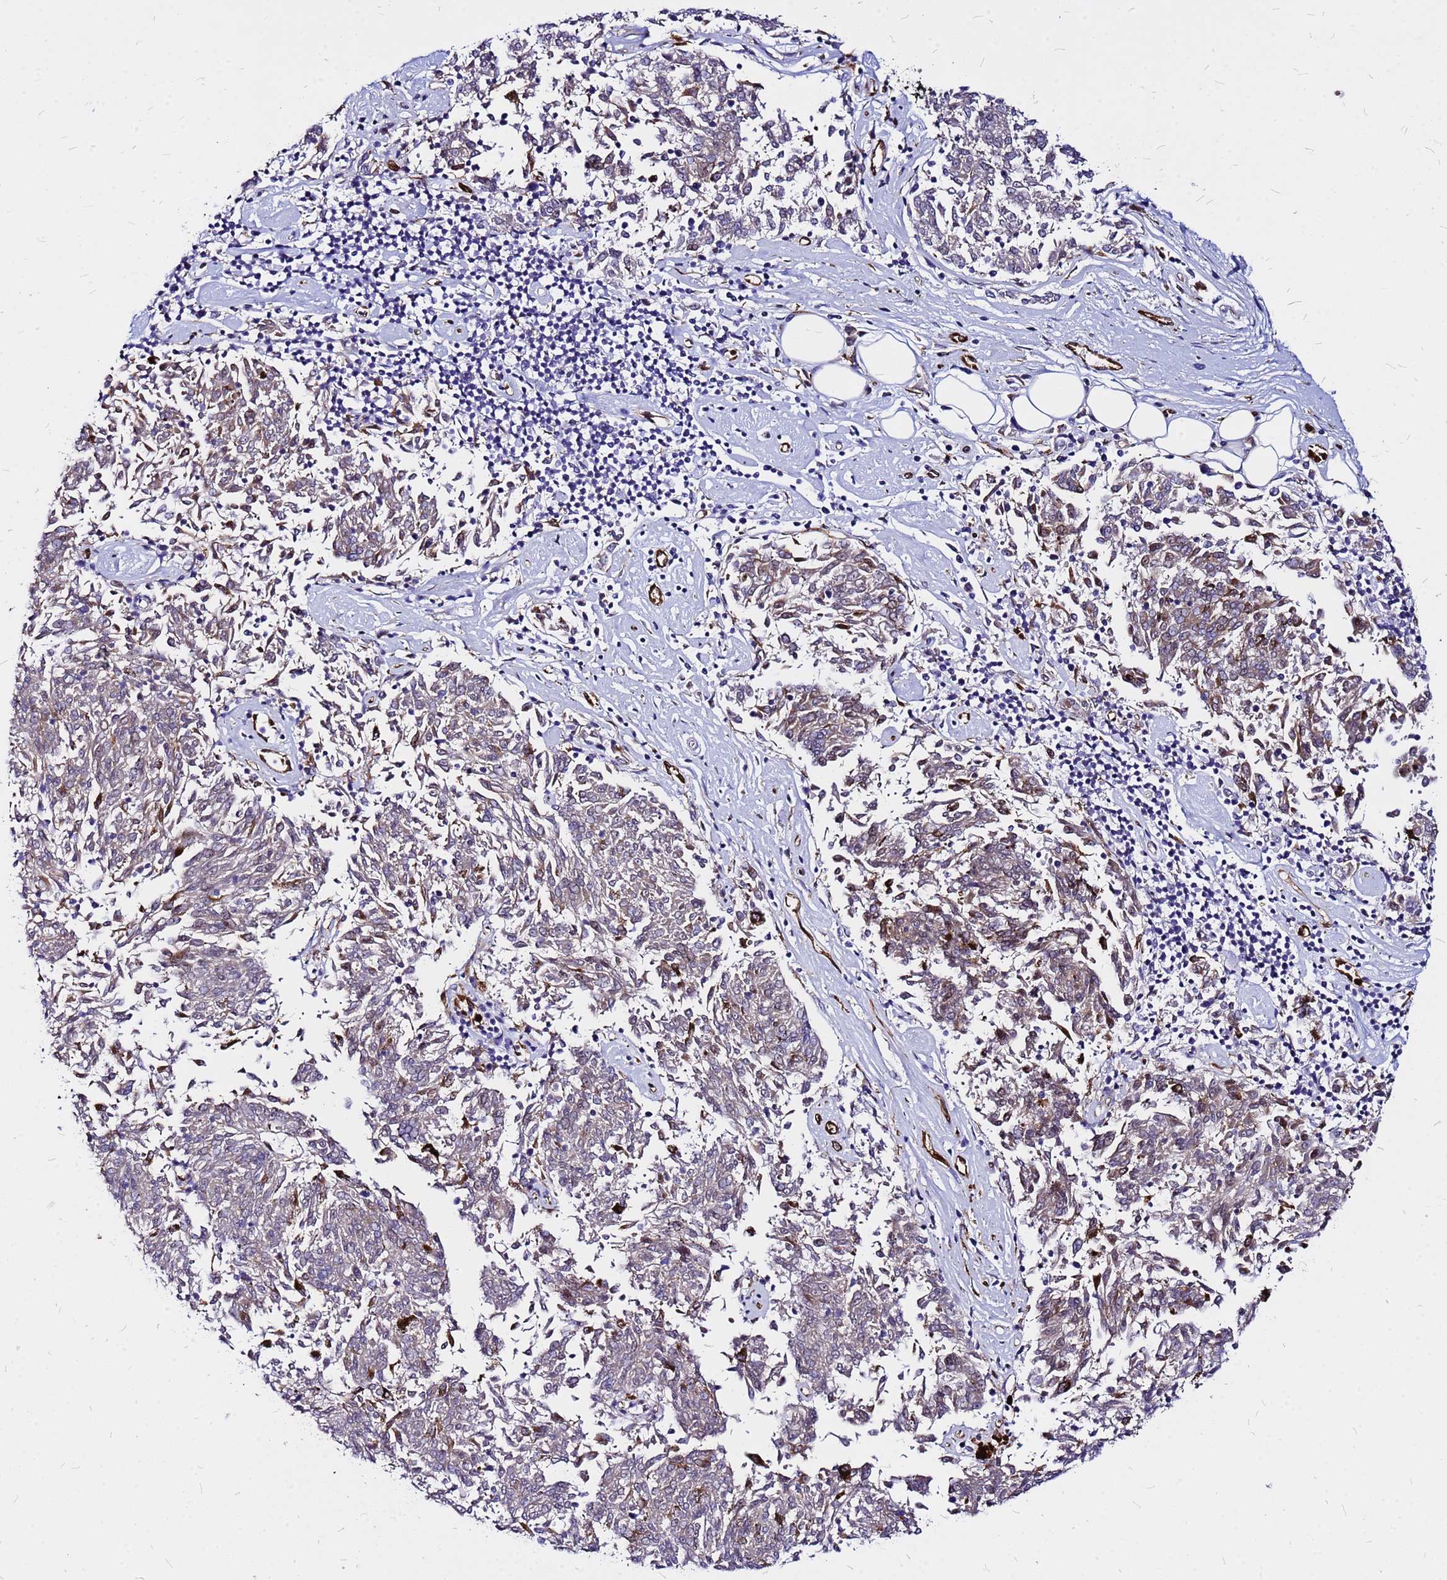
{"staining": {"intensity": "weak", "quantity": "<25%", "location": "cytoplasmic/membranous"}, "tissue": "melanoma", "cell_type": "Tumor cells", "image_type": "cancer", "snomed": [{"axis": "morphology", "description": "Malignant melanoma, NOS"}, {"axis": "topography", "description": "Skin"}], "caption": "Malignant melanoma was stained to show a protein in brown. There is no significant staining in tumor cells.", "gene": "NOSTRIN", "patient": {"sex": "female", "age": 72}}